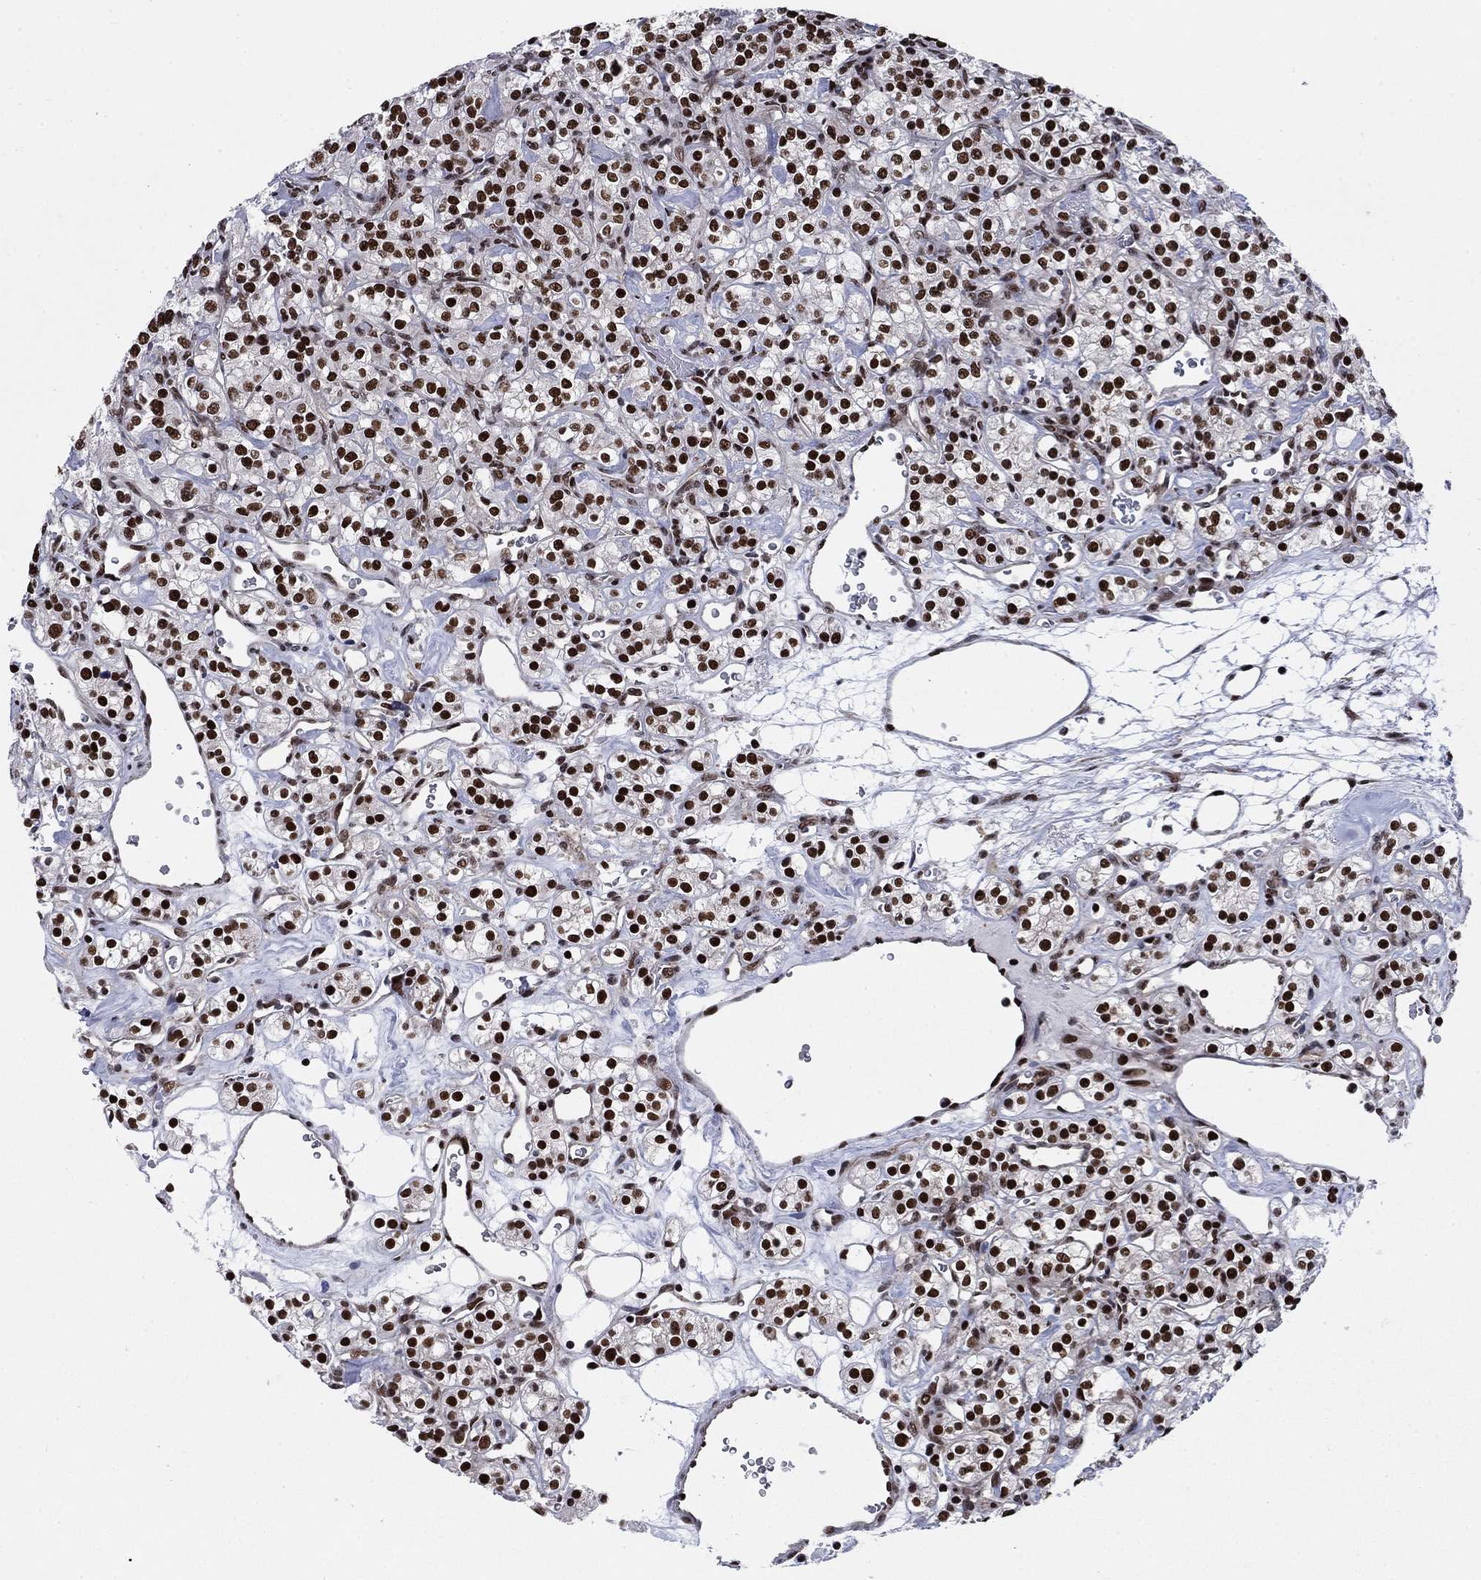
{"staining": {"intensity": "strong", "quantity": ">75%", "location": "nuclear"}, "tissue": "renal cancer", "cell_type": "Tumor cells", "image_type": "cancer", "snomed": [{"axis": "morphology", "description": "Adenocarcinoma, NOS"}, {"axis": "topography", "description": "Kidney"}], "caption": "Renal cancer (adenocarcinoma) was stained to show a protein in brown. There is high levels of strong nuclear positivity in approximately >75% of tumor cells.", "gene": "RPRD1B", "patient": {"sex": "male", "age": 77}}